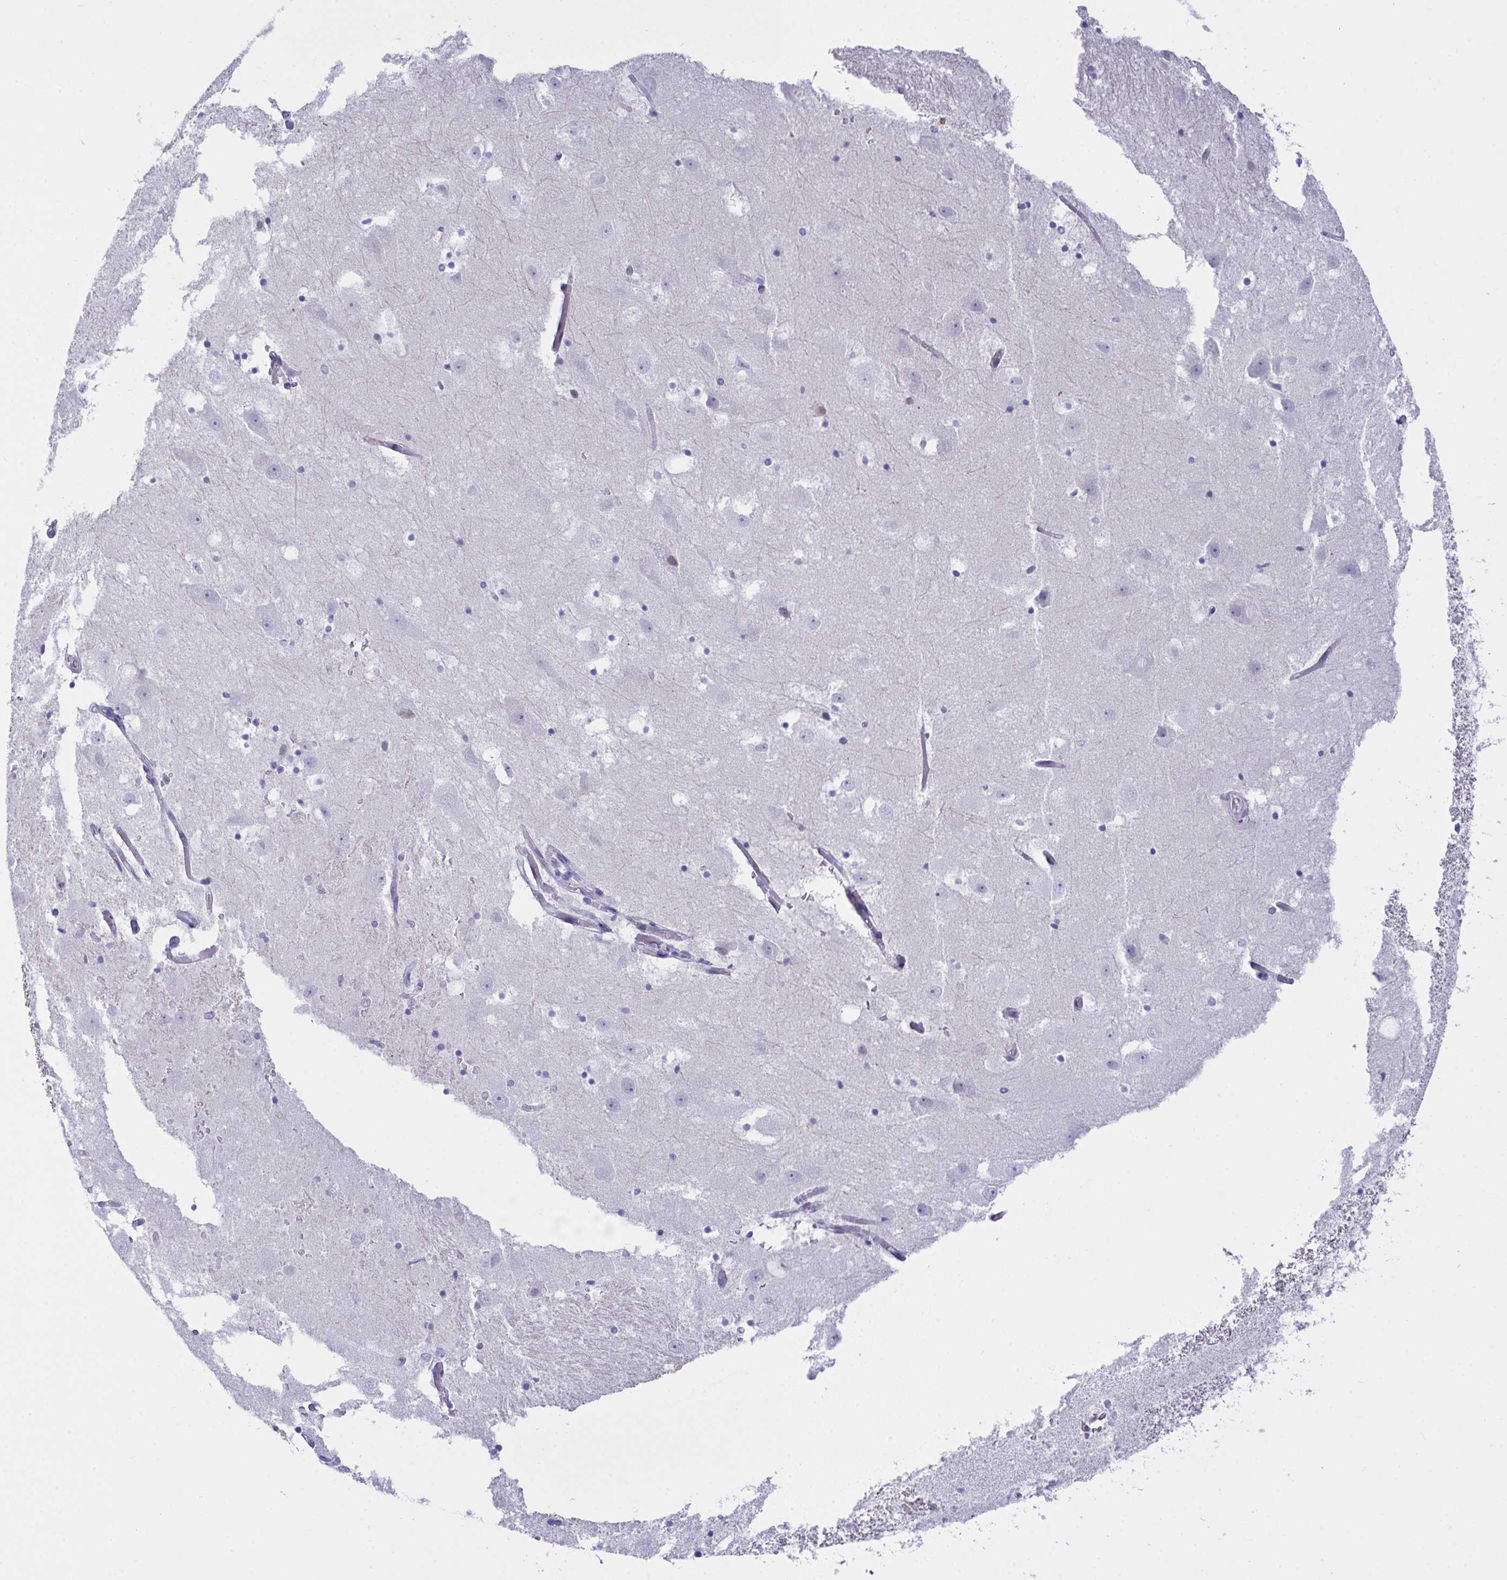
{"staining": {"intensity": "negative", "quantity": "none", "location": "none"}, "tissue": "hippocampus", "cell_type": "Glial cells", "image_type": "normal", "snomed": [{"axis": "morphology", "description": "Normal tissue, NOS"}, {"axis": "topography", "description": "Hippocampus"}], "caption": "Immunohistochemistry (IHC) image of normal hippocampus stained for a protein (brown), which displays no positivity in glial cells.", "gene": "FBXL22", "patient": {"sex": "female", "age": 52}}